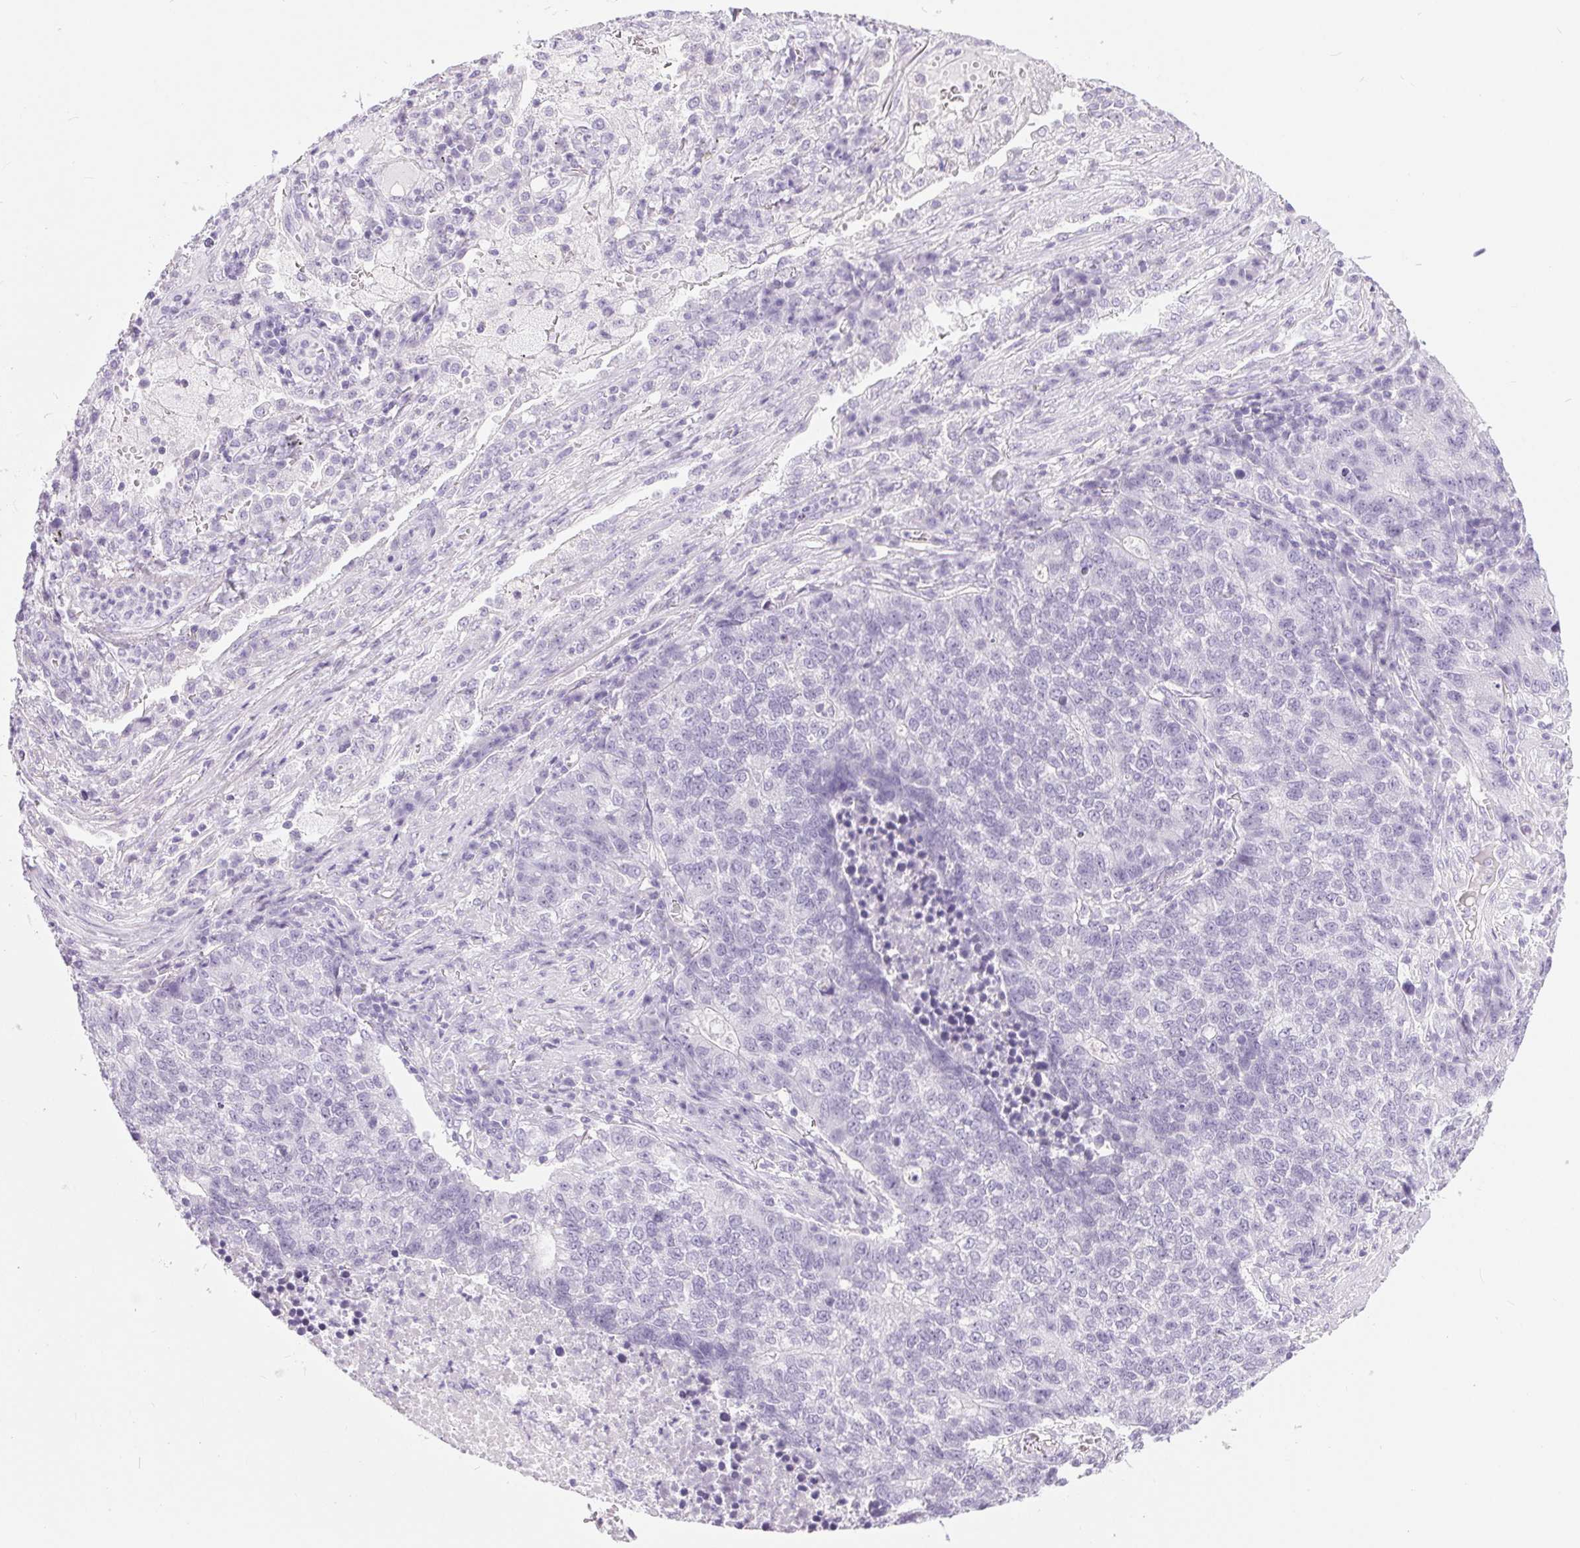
{"staining": {"intensity": "negative", "quantity": "none", "location": "none"}, "tissue": "lung cancer", "cell_type": "Tumor cells", "image_type": "cancer", "snomed": [{"axis": "morphology", "description": "Adenocarcinoma, NOS"}, {"axis": "topography", "description": "Lung"}], "caption": "An image of lung adenocarcinoma stained for a protein demonstrates no brown staining in tumor cells. (IHC, brightfield microscopy, high magnification).", "gene": "XDH", "patient": {"sex": "male", "age": 57}}